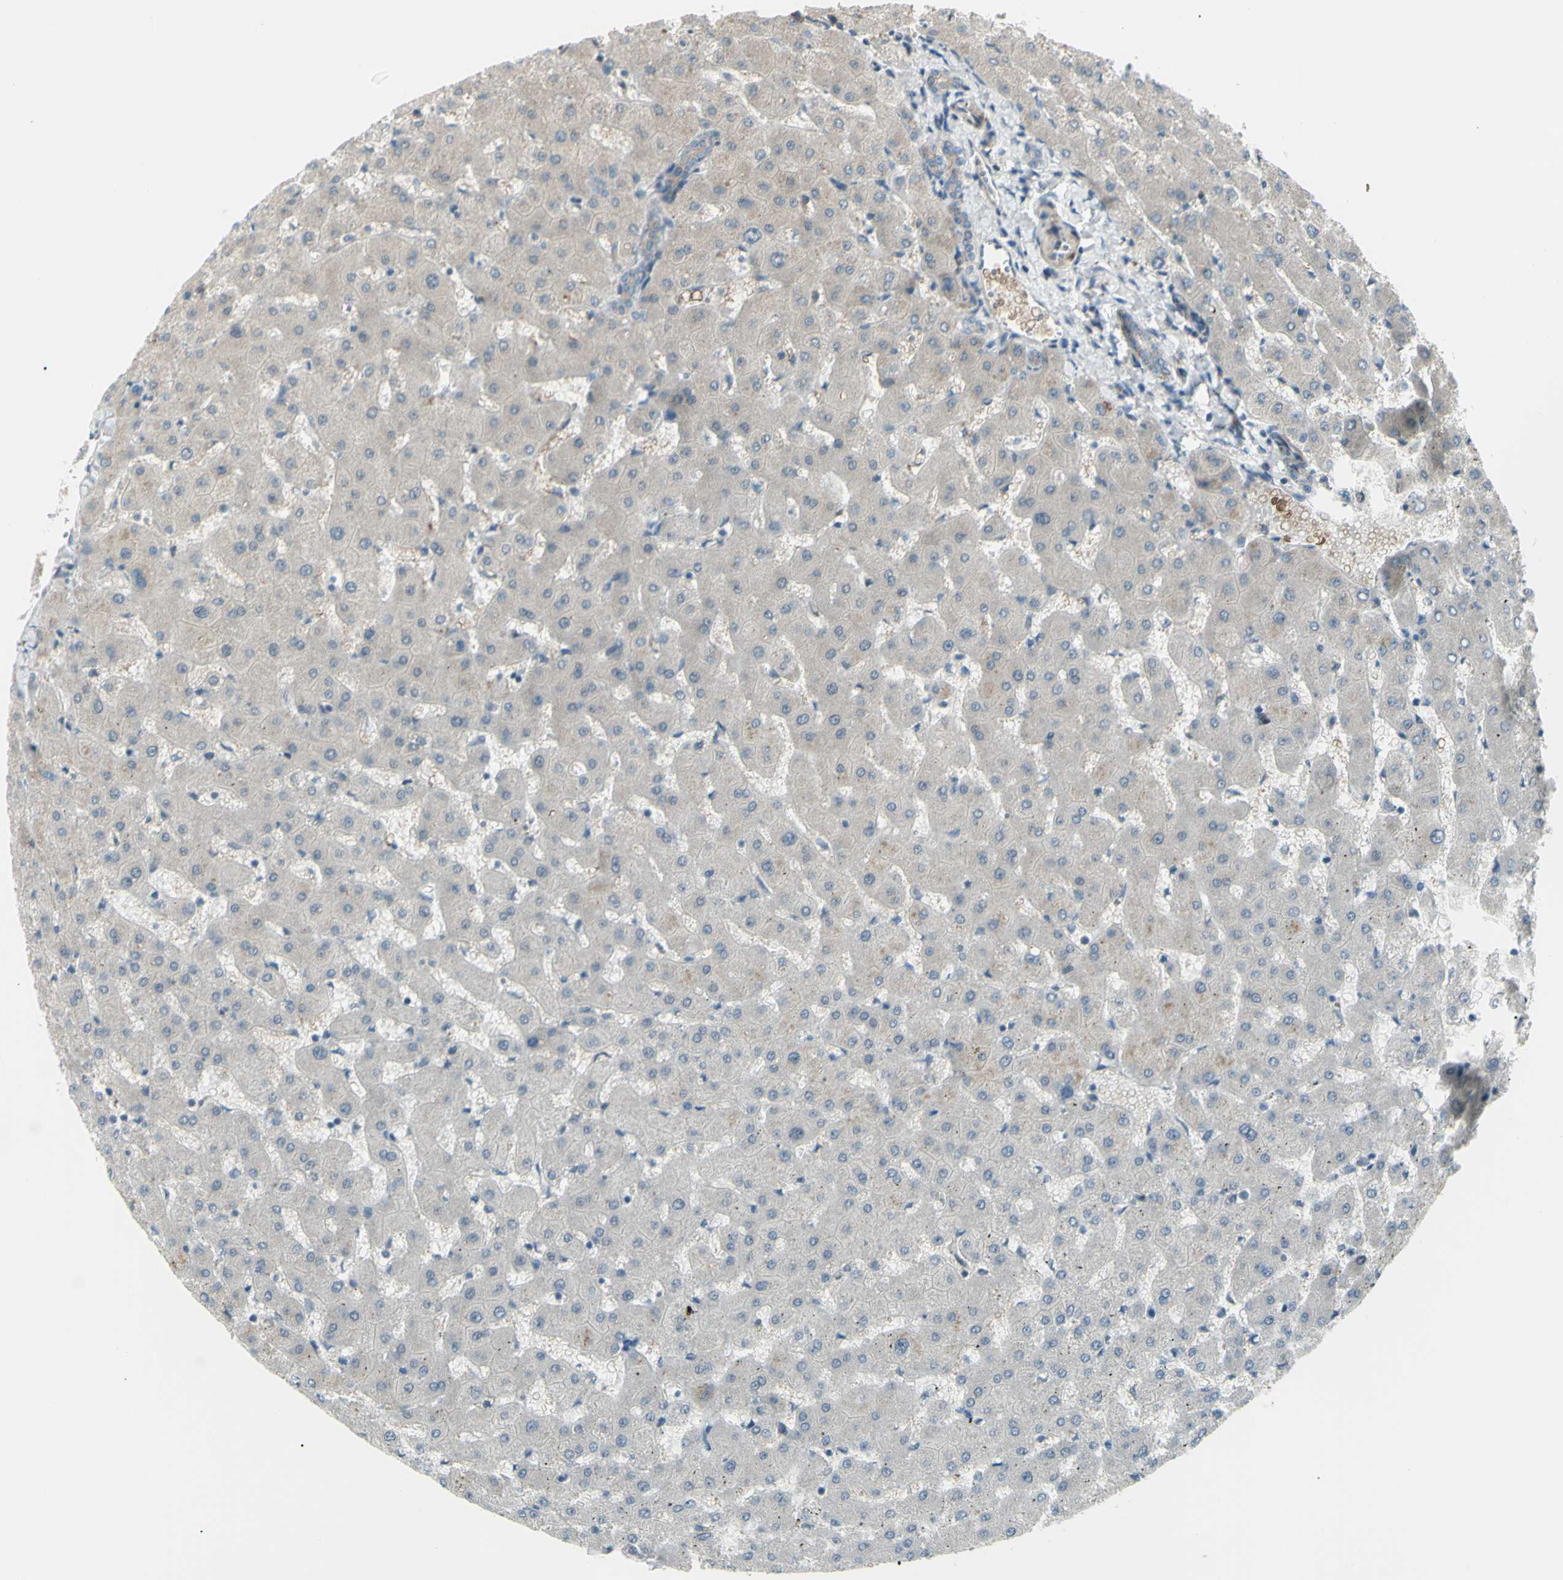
{"staining": {"intensity": "weak", "quantity": ">75%", "location": "cytoplasmic/membranous"}, "tissue": "liver", "cell_type": "Cholangiocytes", "image_type": "normal", "snomed": [{"axis": "morphology", "description": "Normal tissue, NOS"}, {"axis": "topography", "description": "Liver"}], "caption": "Protein expression analysis of benign human liver reveals weak cytoplasmic/membranous positivity in approximately >75% of cholangiocytes. Using DAB (brown) and hematoxylin (blue) stains, captured at high magnification using brightfield microscopy.", "gene": "LRRK1", "patient": {"sex": "female", "age": 63}}